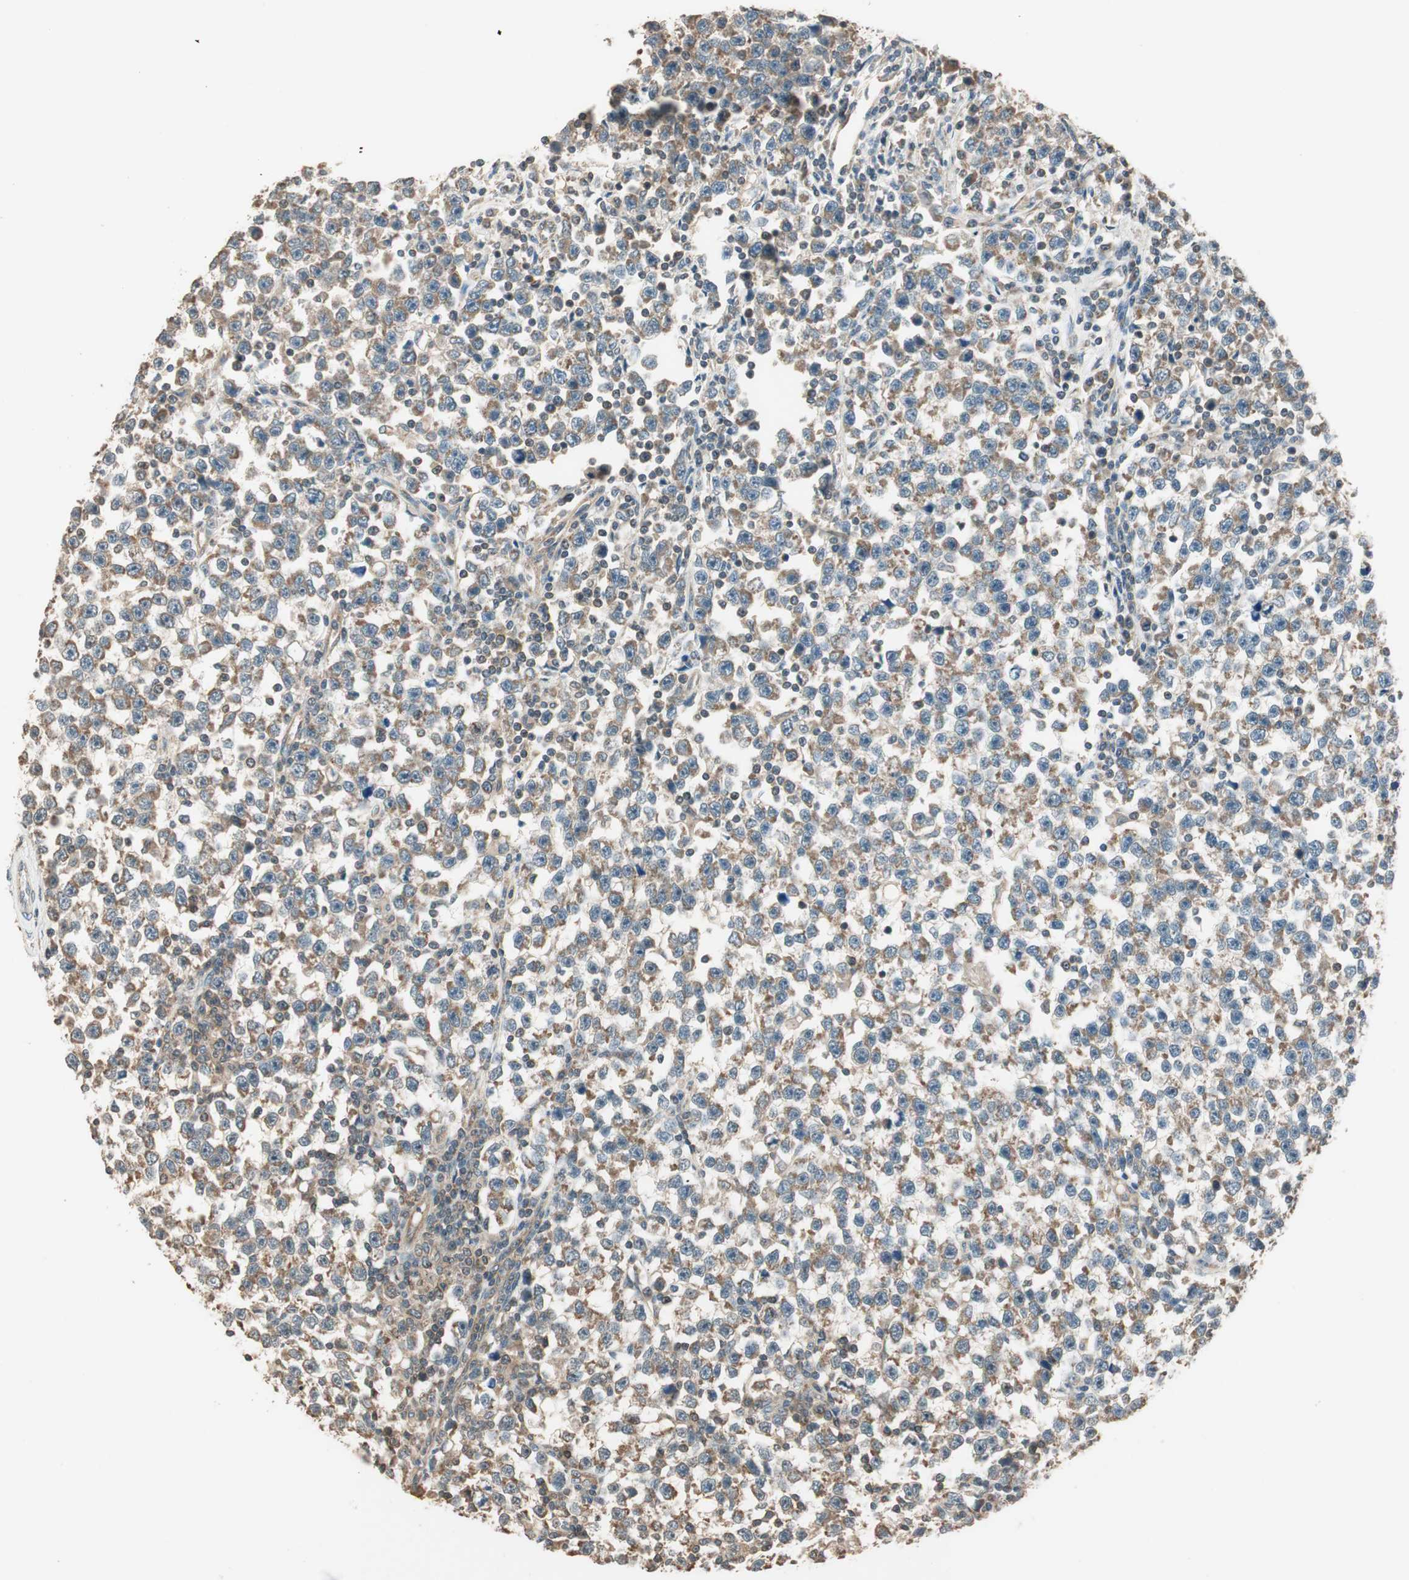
{"staining": {"intensity": "weak", "quantity": "25%-75%", "location": "cytoplasmic/membranous"}, "tissue": "testis cancer", "cell_type": "Tumor cells", "image_type": "cancer", "snomed": [{"axis": "morphology", "description": "Seminoma, NOS"}, {"axis": "topography", "description": "Testis"}], "caption": "About 25%-75% of tumor cells in human testis seminoma show weak cytoplasmic/membranous protein staining as visualized by brown immunohistochemical staining.", "gene": "TRIM21", "patient": {"sex": "male", "age": 43}}